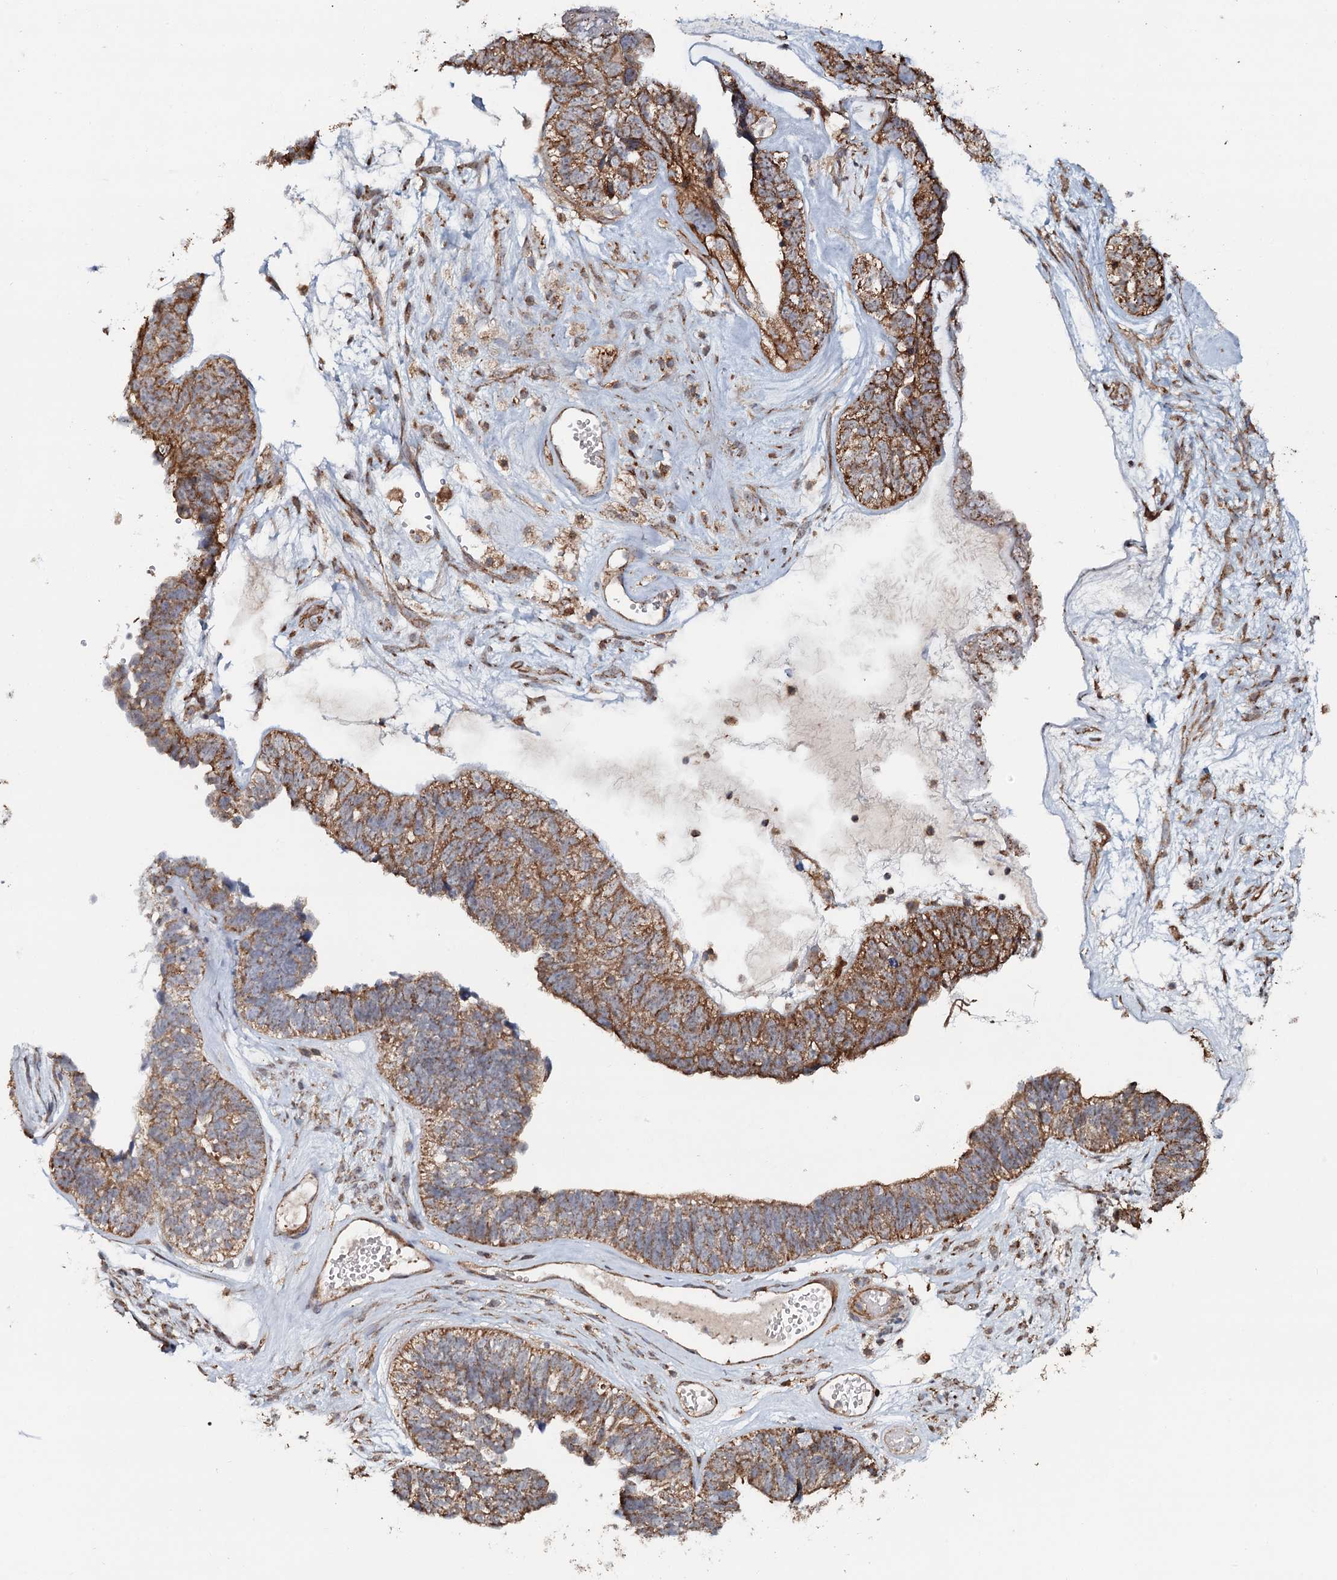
{"staining": {"intensity": "moderate", "quantity": ">75%", "location": "cytoplasmic/membranous"}, "tissue": "ovarian cancer", "cell_type": "Tumor cells", "image_type": "cancer", "snomed": [{"axis": "morphology", "description": "Cystadenocarcinoma, serous, NOS"}, {"axis": "topography", "description": "Ovary"}], "caption": "Immunohistochemistry (IHC) (DAB (3,3'-diaminobenzidine)) staining of human ovarian cancer (serous cystadenocarcinoma) exhibits moderate cytoplasmic/membranous protein expression in approximately >75% of tumor cells. The staining was performed using DAB (3,3'-diaminobenzidine), with brown indicating positive protein expression. Nuclei are stained blue with hematoxylin.", "gene": "VWA8", "patient": {"sex": "female", "age": 79}}